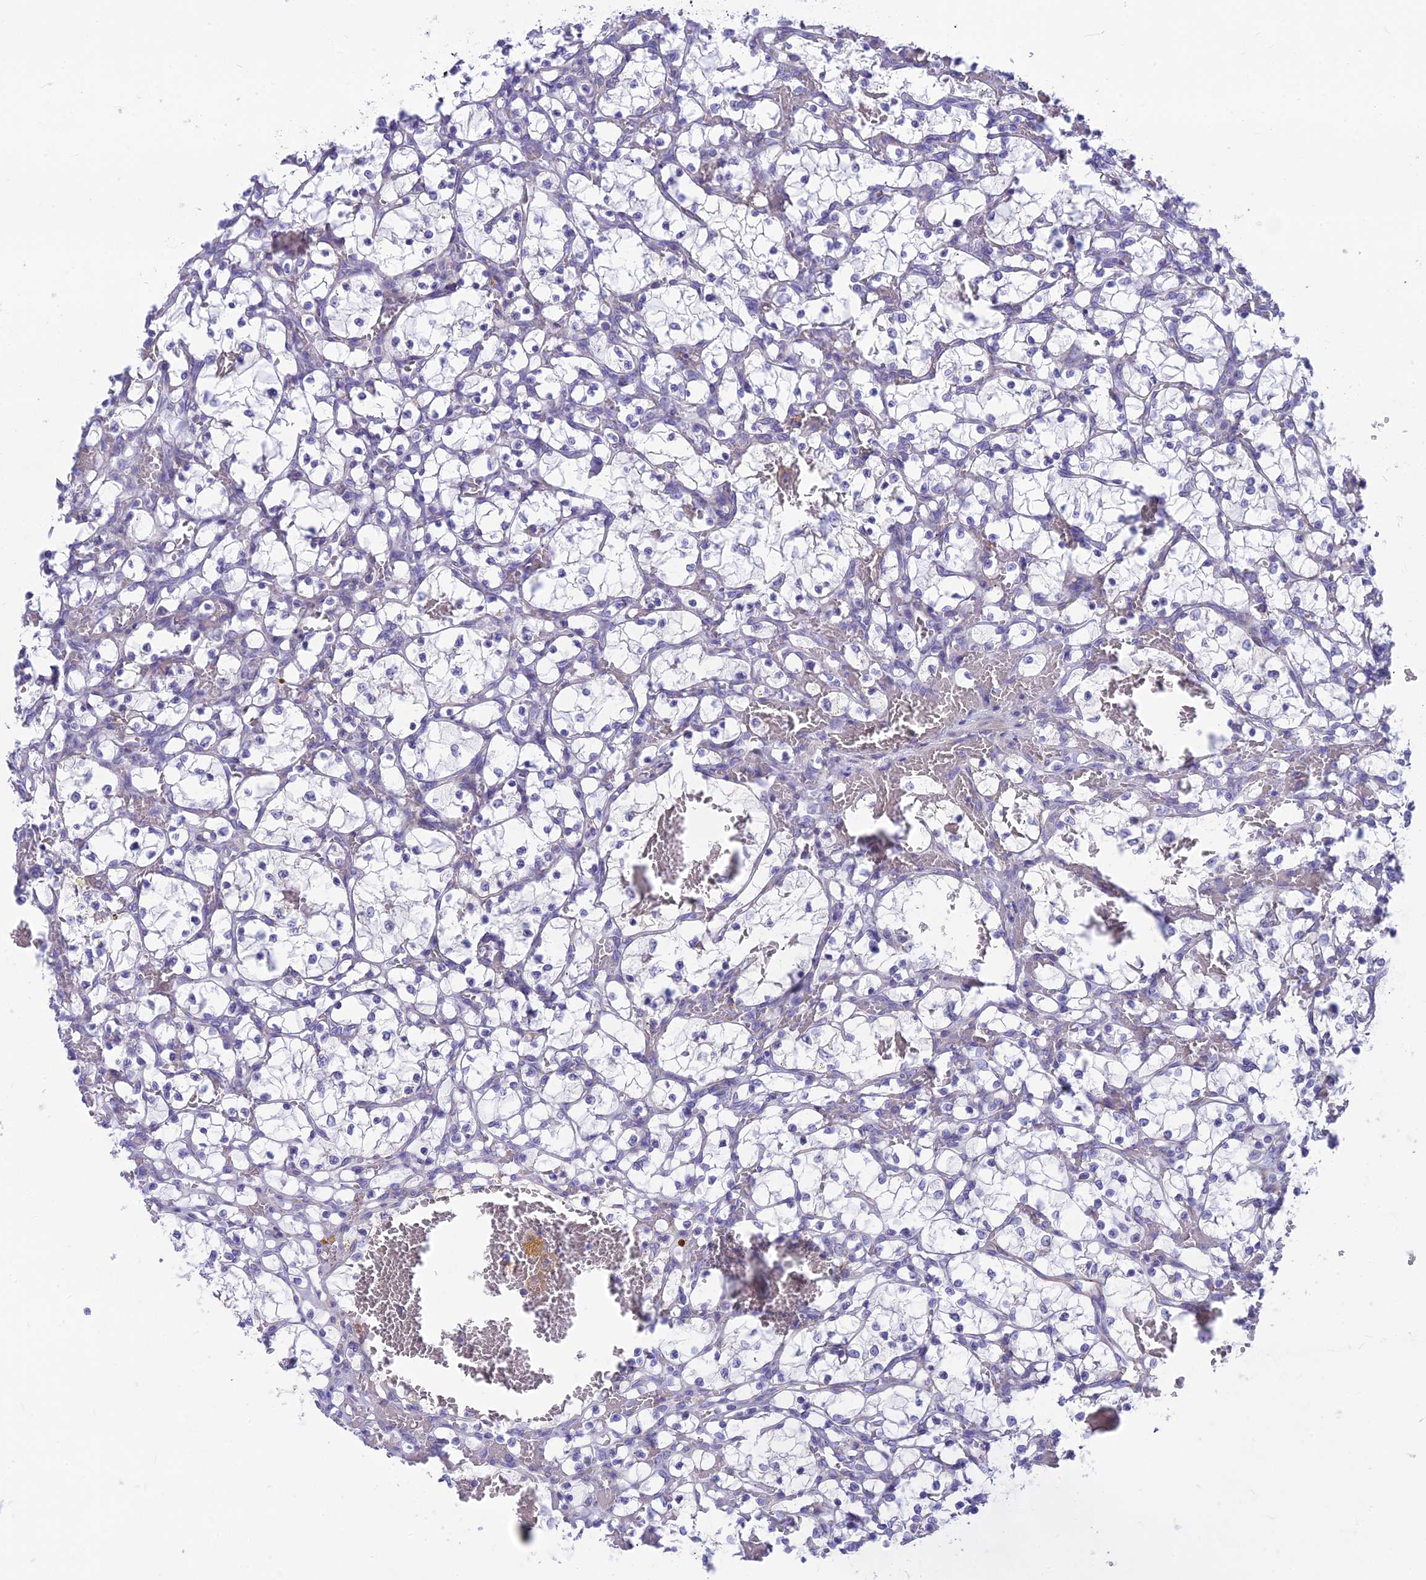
{"staining": {"intensity": "negative", "quantity": "none", "location": "none"}, "tissue": "renal cancer", "cell_type": "Tumor cells", "image_type": "cancer", "snomed": [{"axis": "morphology", "description": "Adenocarcinoma, NOS"}, {"axis": "topography", "description": "Kidney"}], "caption": "The histopathology image exhibits no staining of tumor cells in renal cancer (adenocarcinoma).", "gene": "PLAC9", "patient": {"sex": "female", "age": 69}}